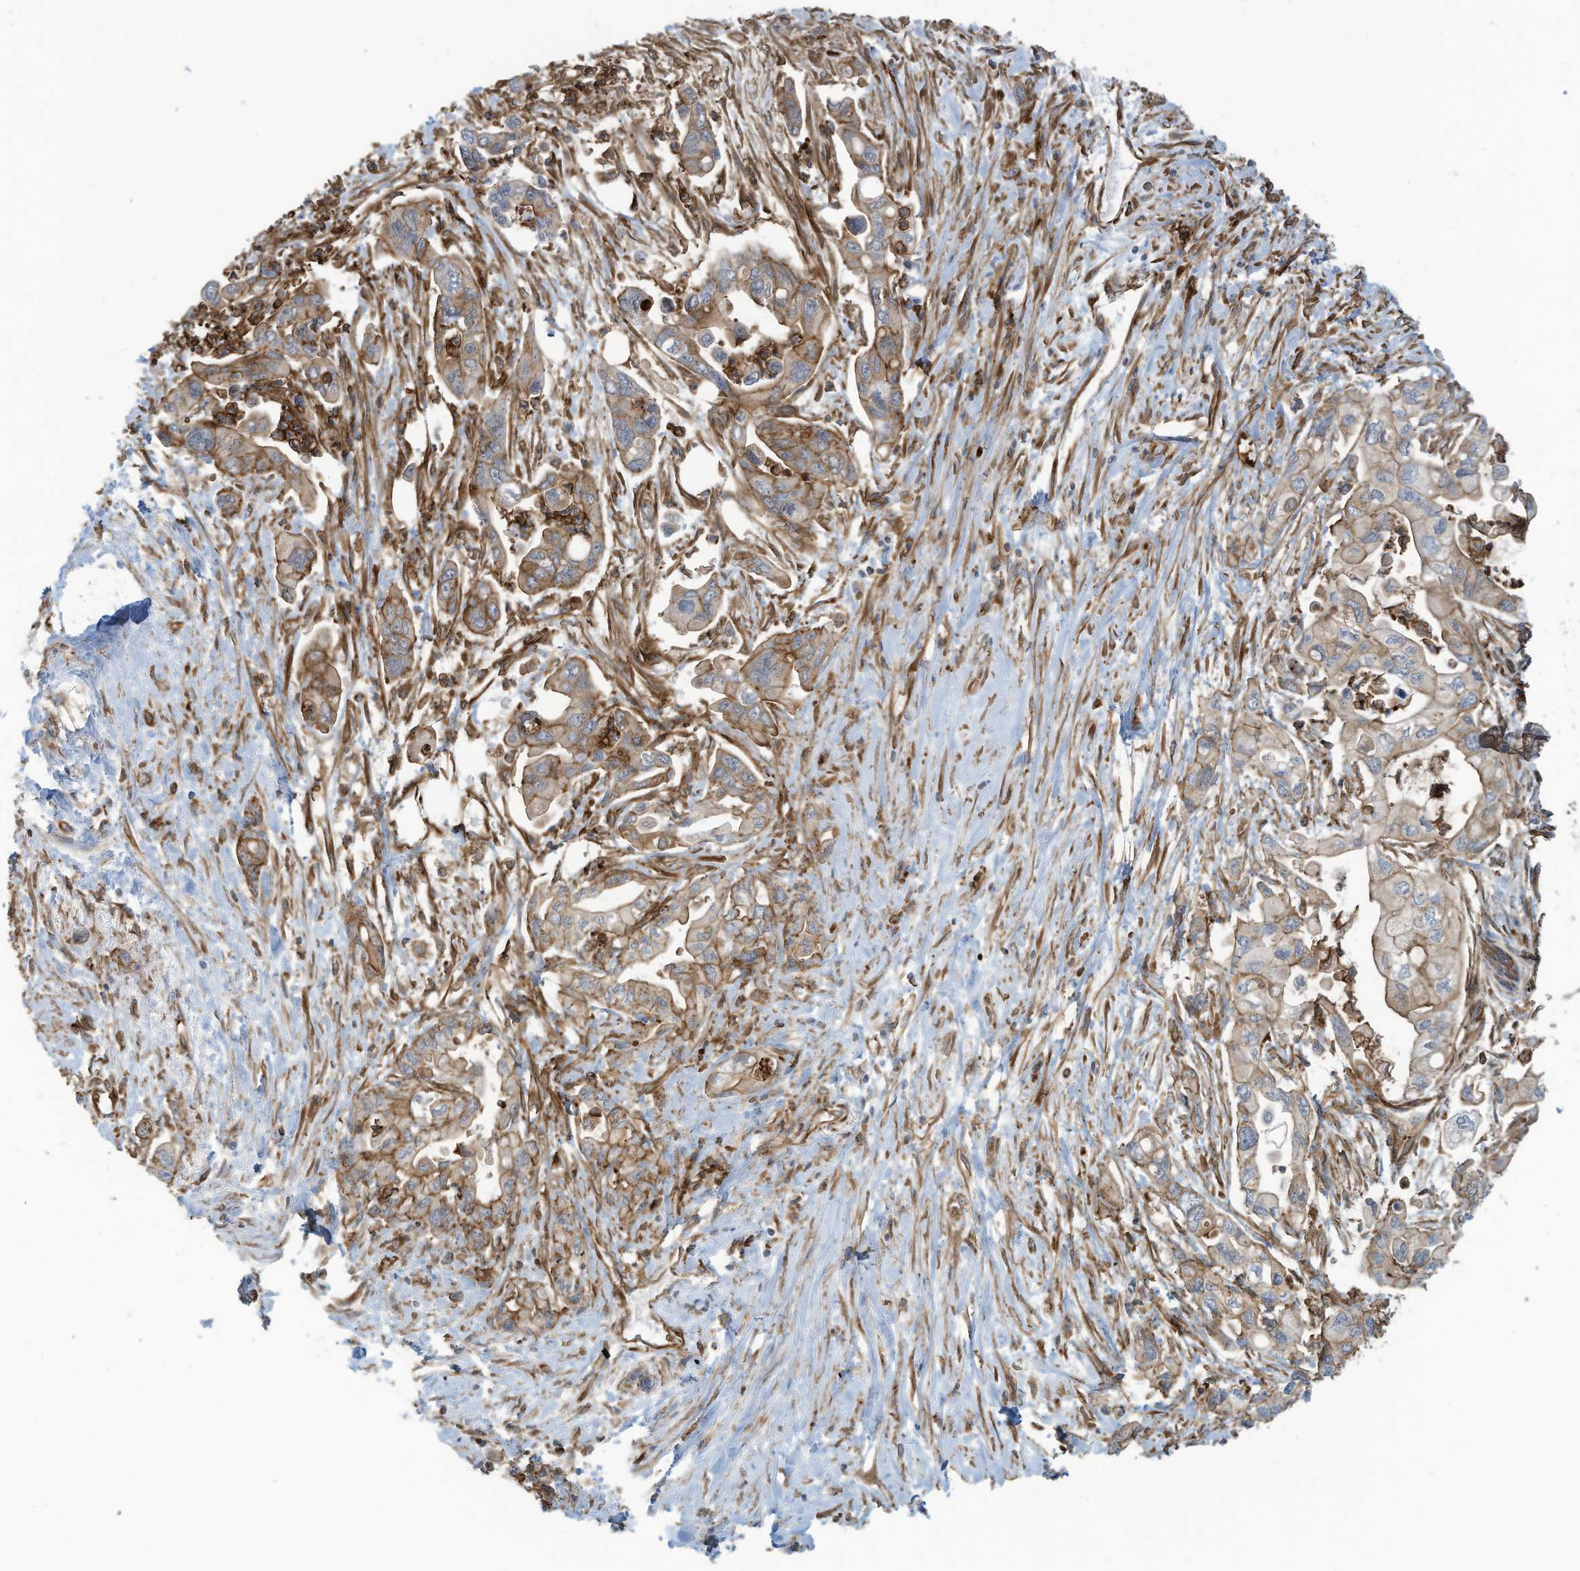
{"staining": {"intensity": "moderate", "quantity": ">75%", "location": "cytoplasmic/membranous"}, "tissue": "pancreatic cancer", "cell_type": "Tumor cells", "image_type": "cancer", "snomed": [{"axis": "morphology", "description": "Adenocarcinoma, NOS"}, {"axis": "topography", "description": "Pancreas"}], "caption": "Protein staining shows moderate cytoplasmic/membranous positivity in approximately >75% of tumor cells in pancreatic adenocarcinoma. (IHC, brightfield microscopy, high magnification).", "gene": "SLC9A2", "patient": {"sex": "male", "age": 70}}